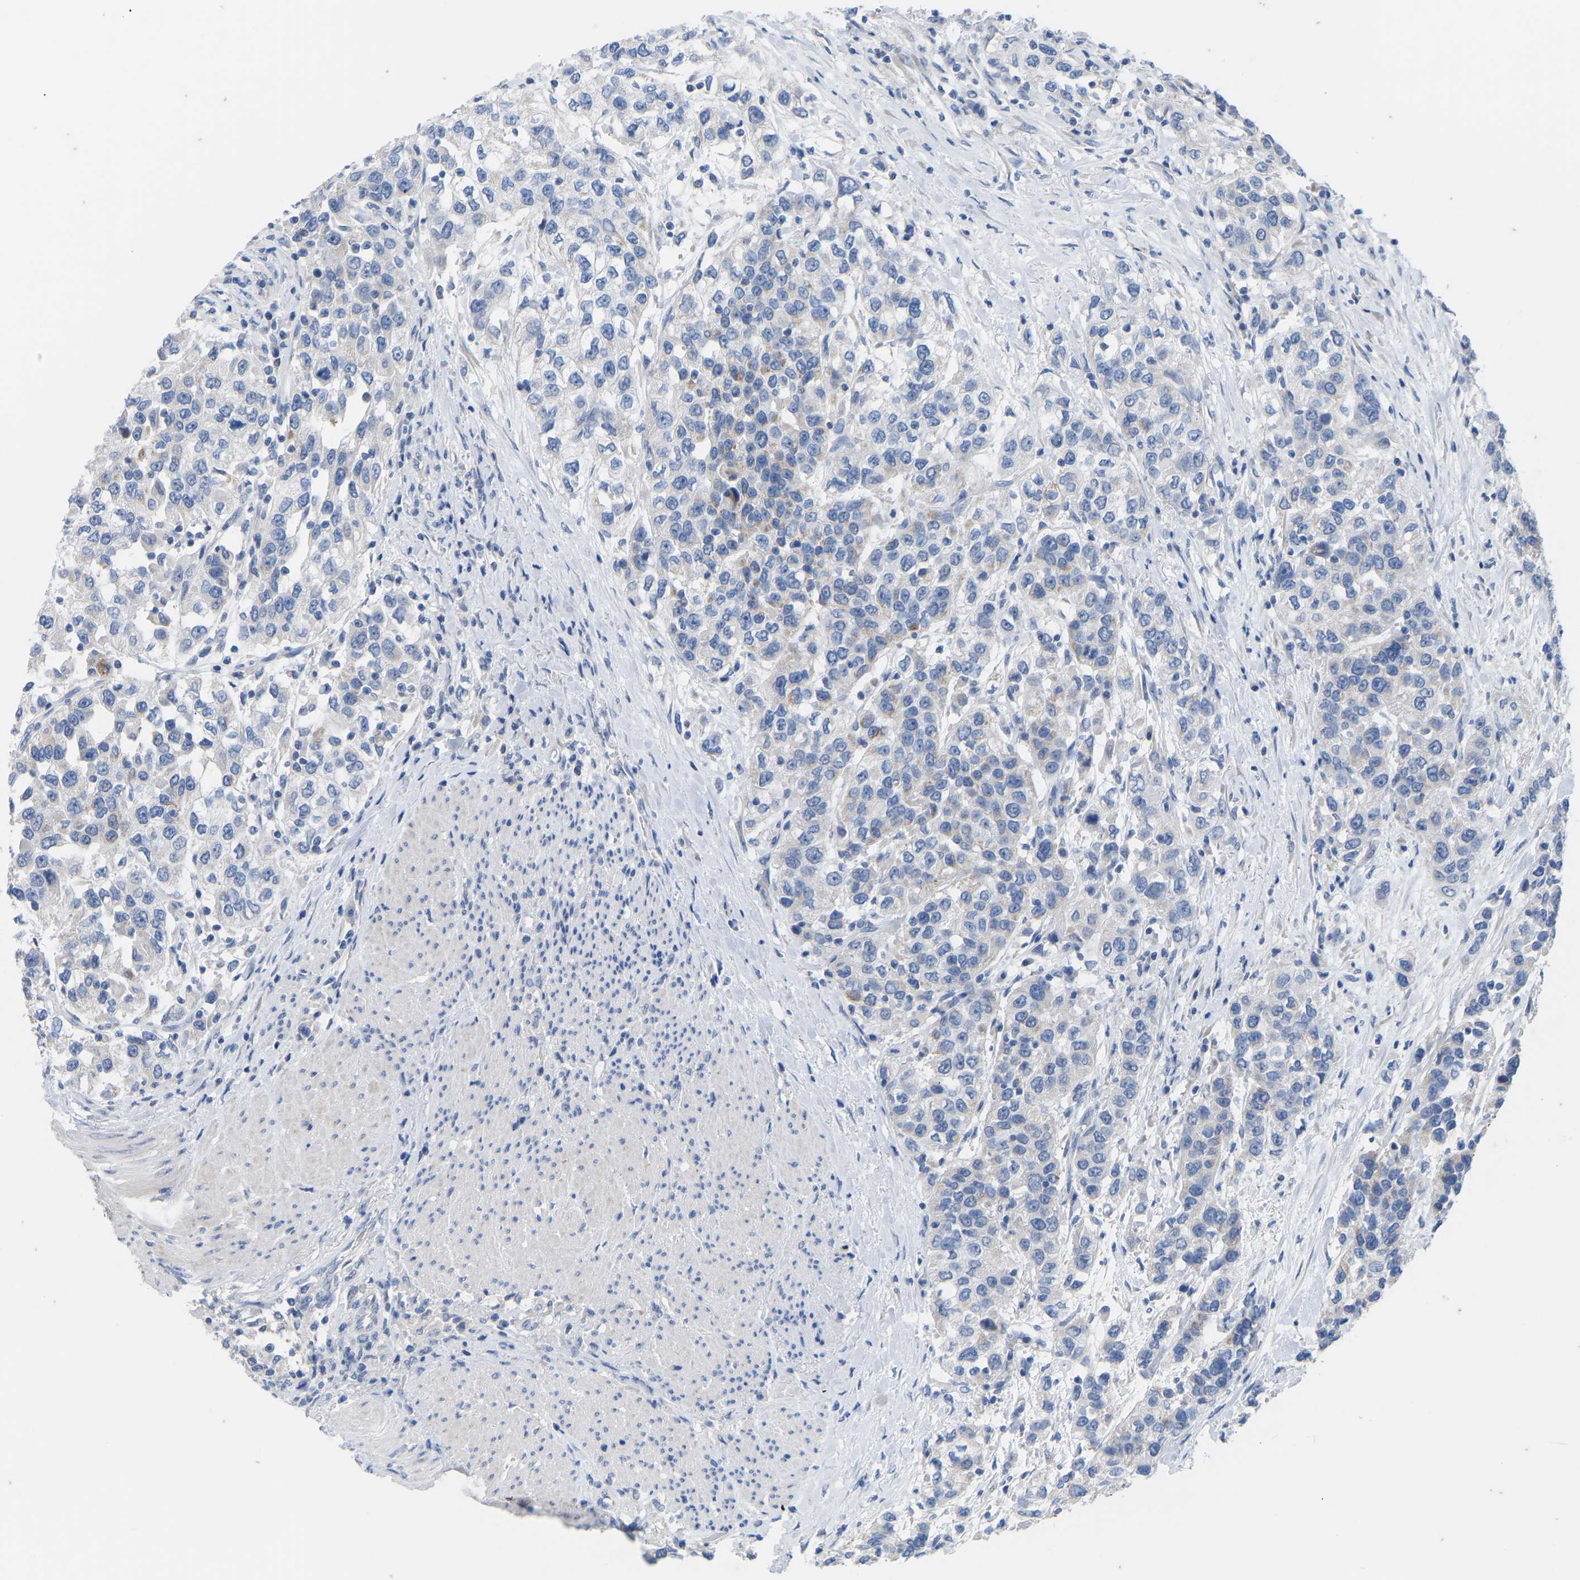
{"staining": {"intensity": "negative", "quantity": "none", "location": "none"}, "tissue": "urothelial cancer", "cell_type": "Tumor cells", "image_type": "cancer", "snomed": [{"axis": "morphology", "description": "Urothelial carcinoma, High grade"}, {"axis": "topography", "description": "Urinary bladder"}], "caption": "This histopathology image is of urothelial carcinoma (high-grade) stained with immunohistochemistry (IHC) to label a protein in brown with the nuclei are counter-stained blue. There is no positivity in tumor cells.", "gene": "OLIG2", "patient": {"sex": "female", "age": 80}}